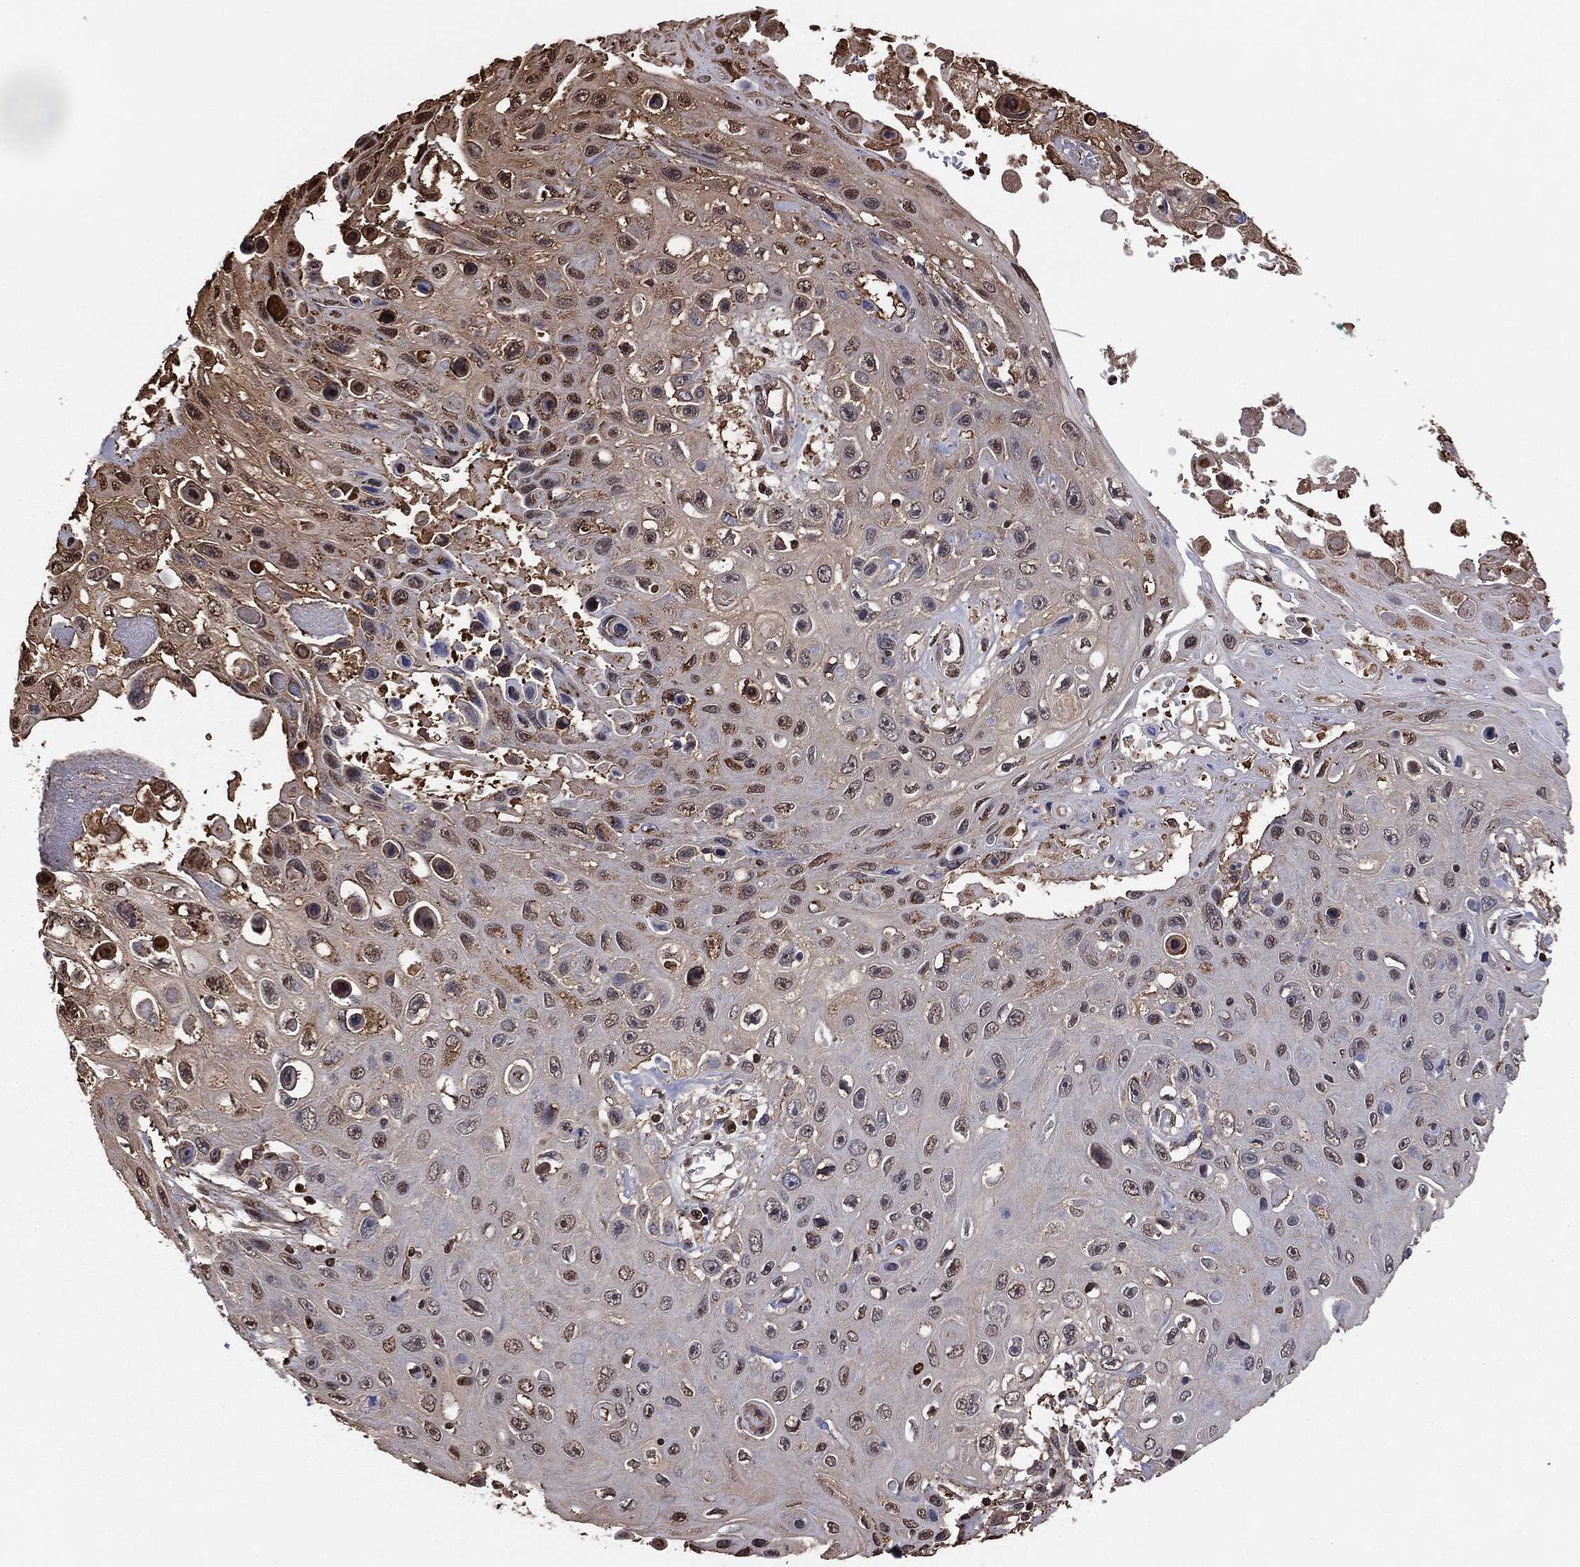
{"staining": {"intensity": "weak", "quantity": "25%-75%", "location": "nuclear"}, "tissue": "skin cancer", "cell_type": "Tumor cells", "image_type": "cancer", "snomed": [{"axis": "morphology", "description": "Squamous cell carcinoma, NOS"}, {"axis": "topography", "description": "Skin"}], "caption": "The micrograph demonstrates staining of squamous cell carcinoma (skin), revealing weak nuclear protein expression (brown color) within tumor cells. The protein is stained brown, and the nuclei are stained in blue (DAB IHC with brightfield microscopy, high magnification).", "gene": "GAPDH", "patient": {"sex": "male", "age": 82}}